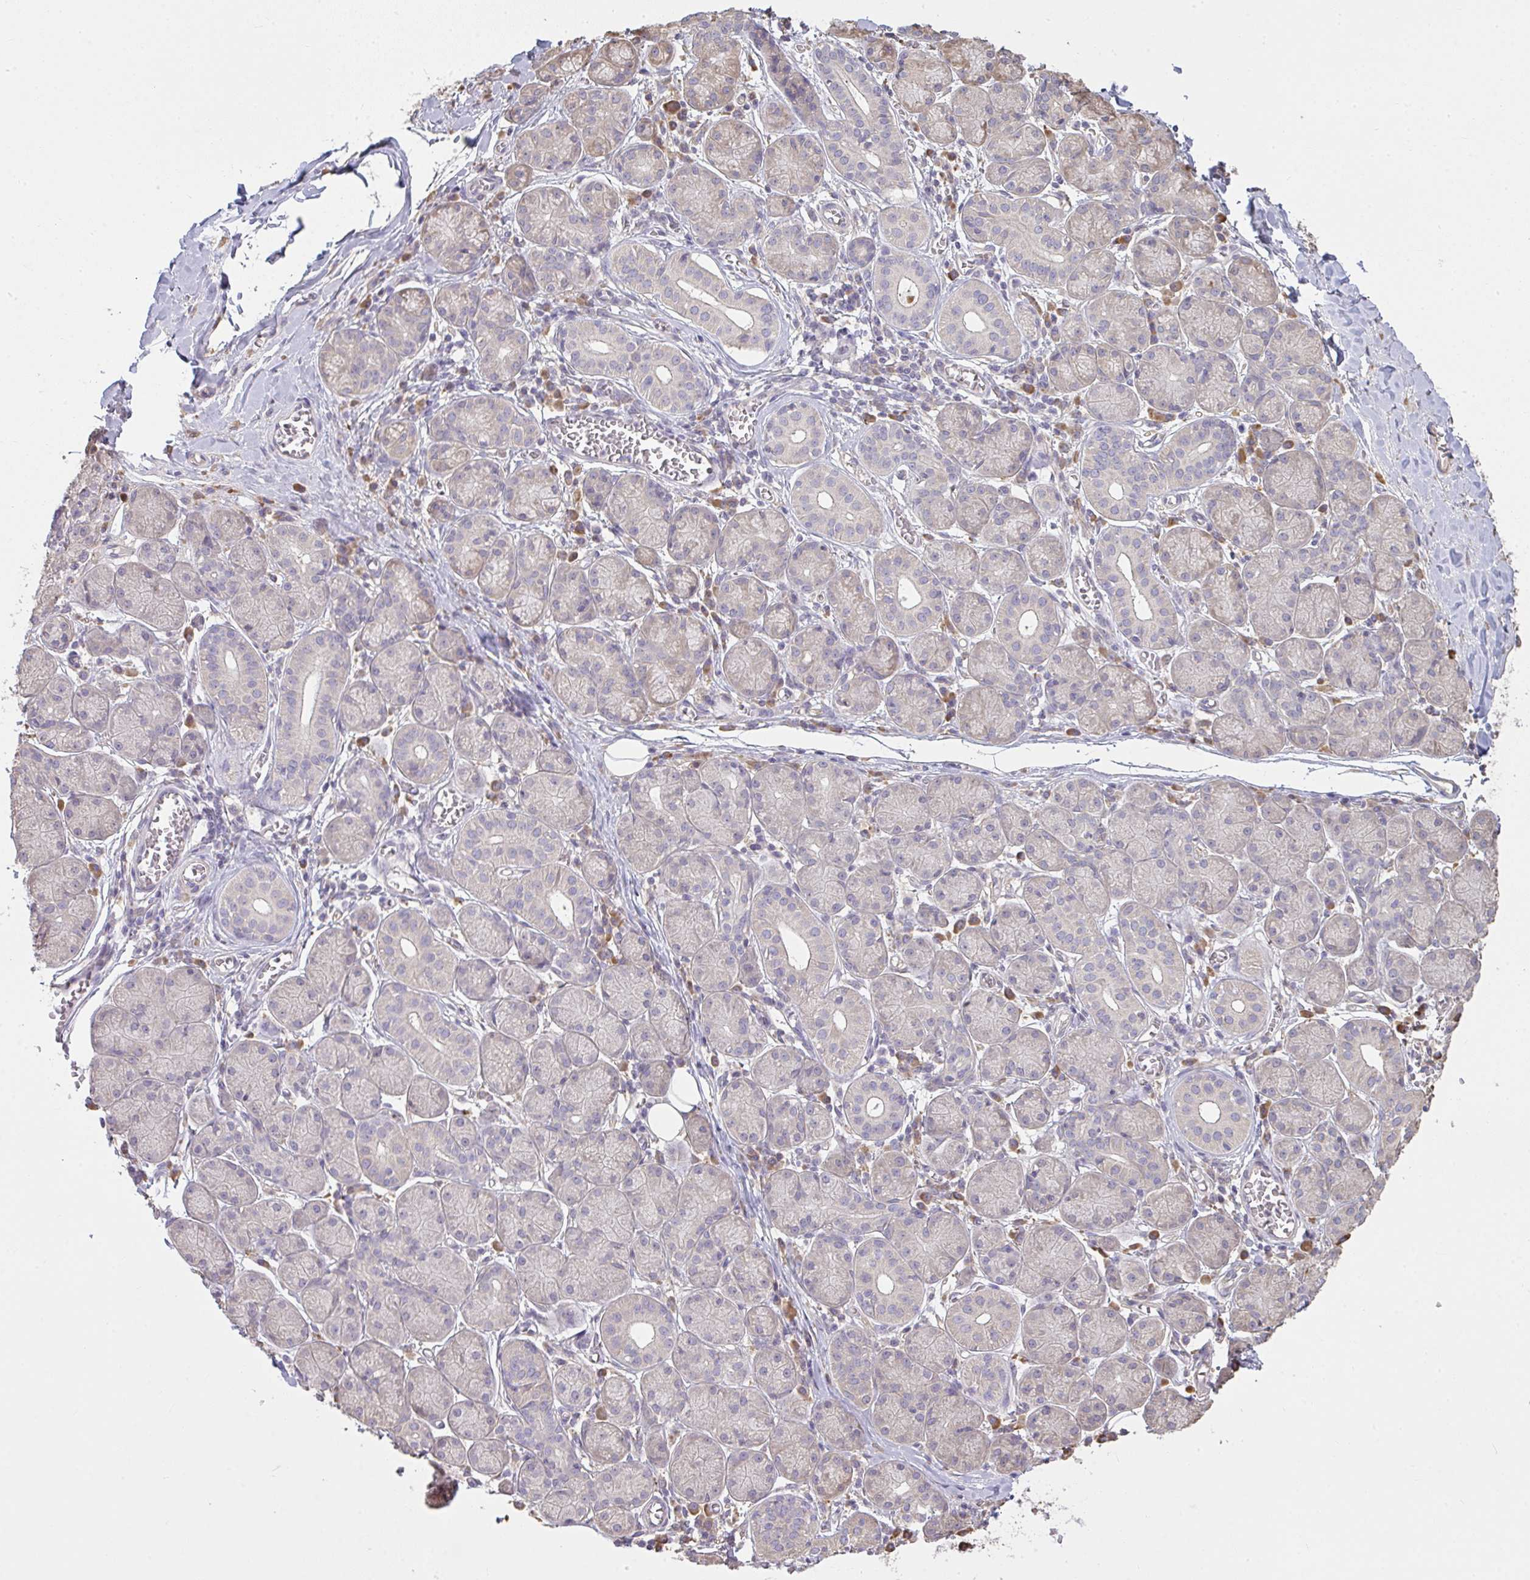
{"staining": {"intensity": "negative", "quantity": "none", "location": "none"}, "tissue": "salivary gland", "cell_type": "Glandular cells", "image_type": "normal", "snomed": [{"axis": "morphology", "description": "Normal tissue, NOS"}, {"axis": "topography", "description": "Salivary gland"}], "caption": "Protein analysis of normal salivary gland exhibits no significant expression in glandular cells.", "gene": "BRINP3", "patient": {"sex": "female", "age": 24}}